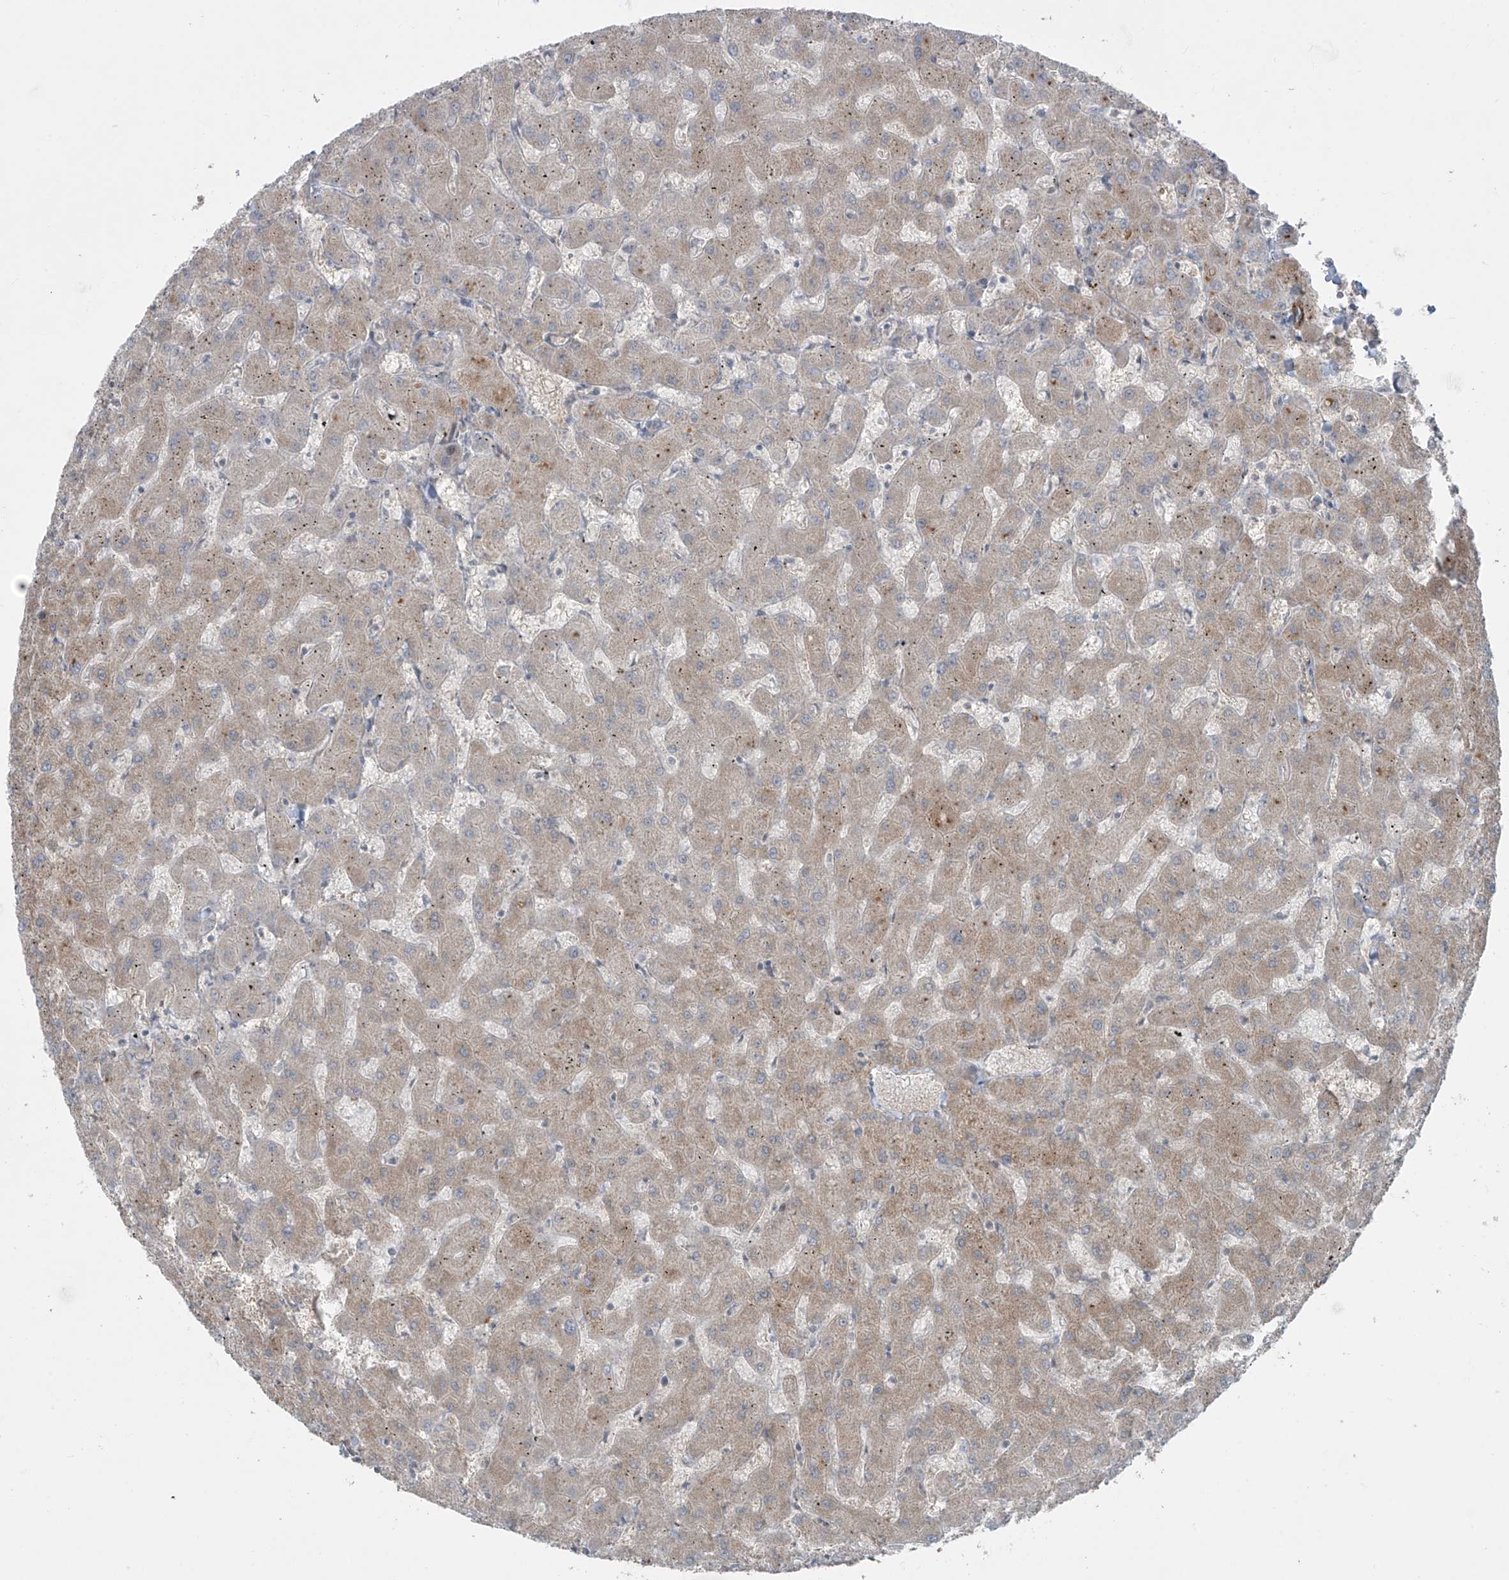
{"staining": {"intensity": "negative", "quantity": "none", "location": "none"}, "tissue": "liver", "cell_type": "Cholangiocytes", "image_type": "normal", "snomed": [{"axis": "morphology", "description": "Normal tissue, NOS"}, {"axis": "topography", "description": "Liver"}], "caption": "A high-resolution image shows IHC staining of benign liver, which reveals no significant positivity in cholangiocytes.", "gene": "RASGEF1A", "patient": {"sex": "female", "age": 63}}